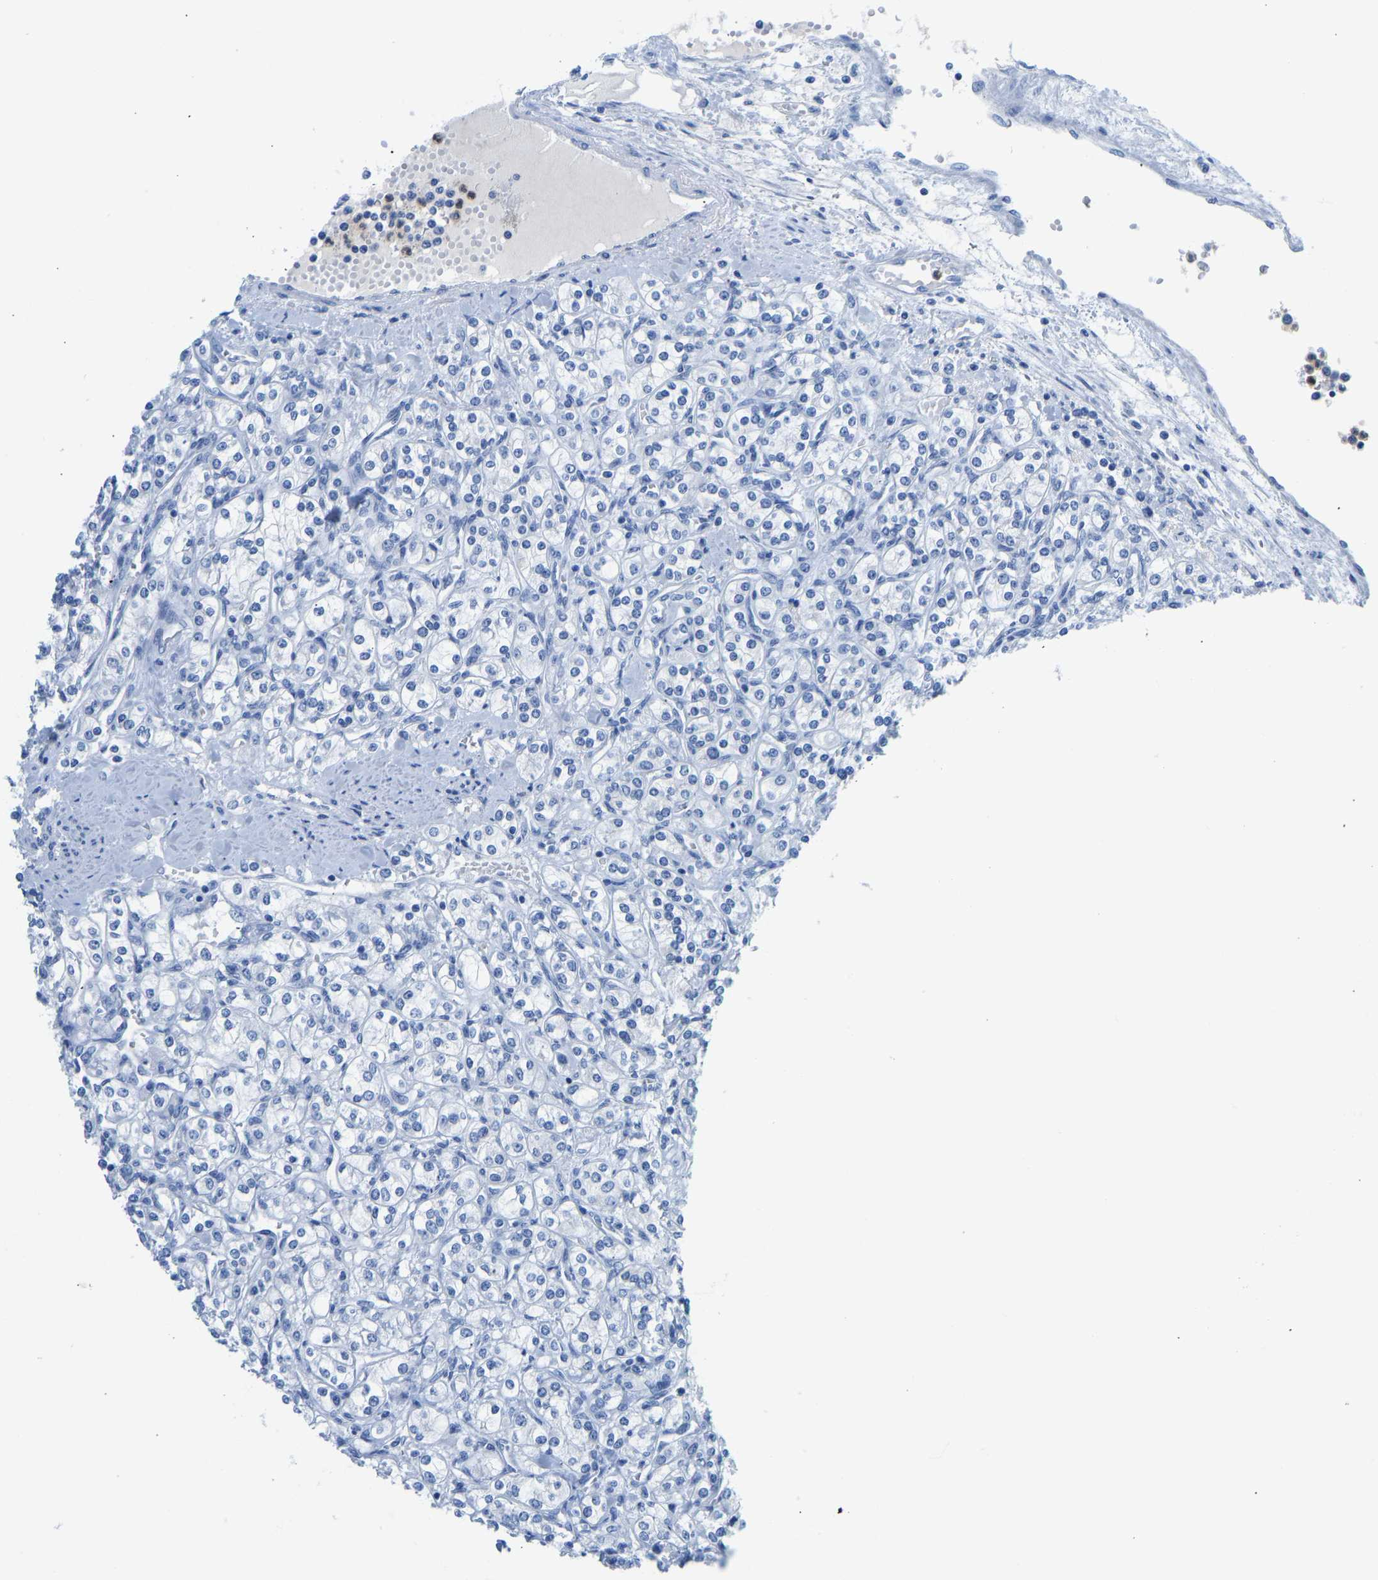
{"staining": {"intensity": "negative", "quantity": "none", "location": "none"}, "tissue": "renal cancer", "cell_type": "Tumor cells", "image_type": "cancer", "snomed": [{"axis": "morphology", "description": "Adenocarcinoma, NOS"}, {"axis": "topography", "description": "Kidney"}], "caption": "This is an immunohistochemistry photomicrograph of human renal cancer. There is no staining in tumor cells.", "gene": "TXNDC2", "patient": {"sex": "male", "age": 77}}